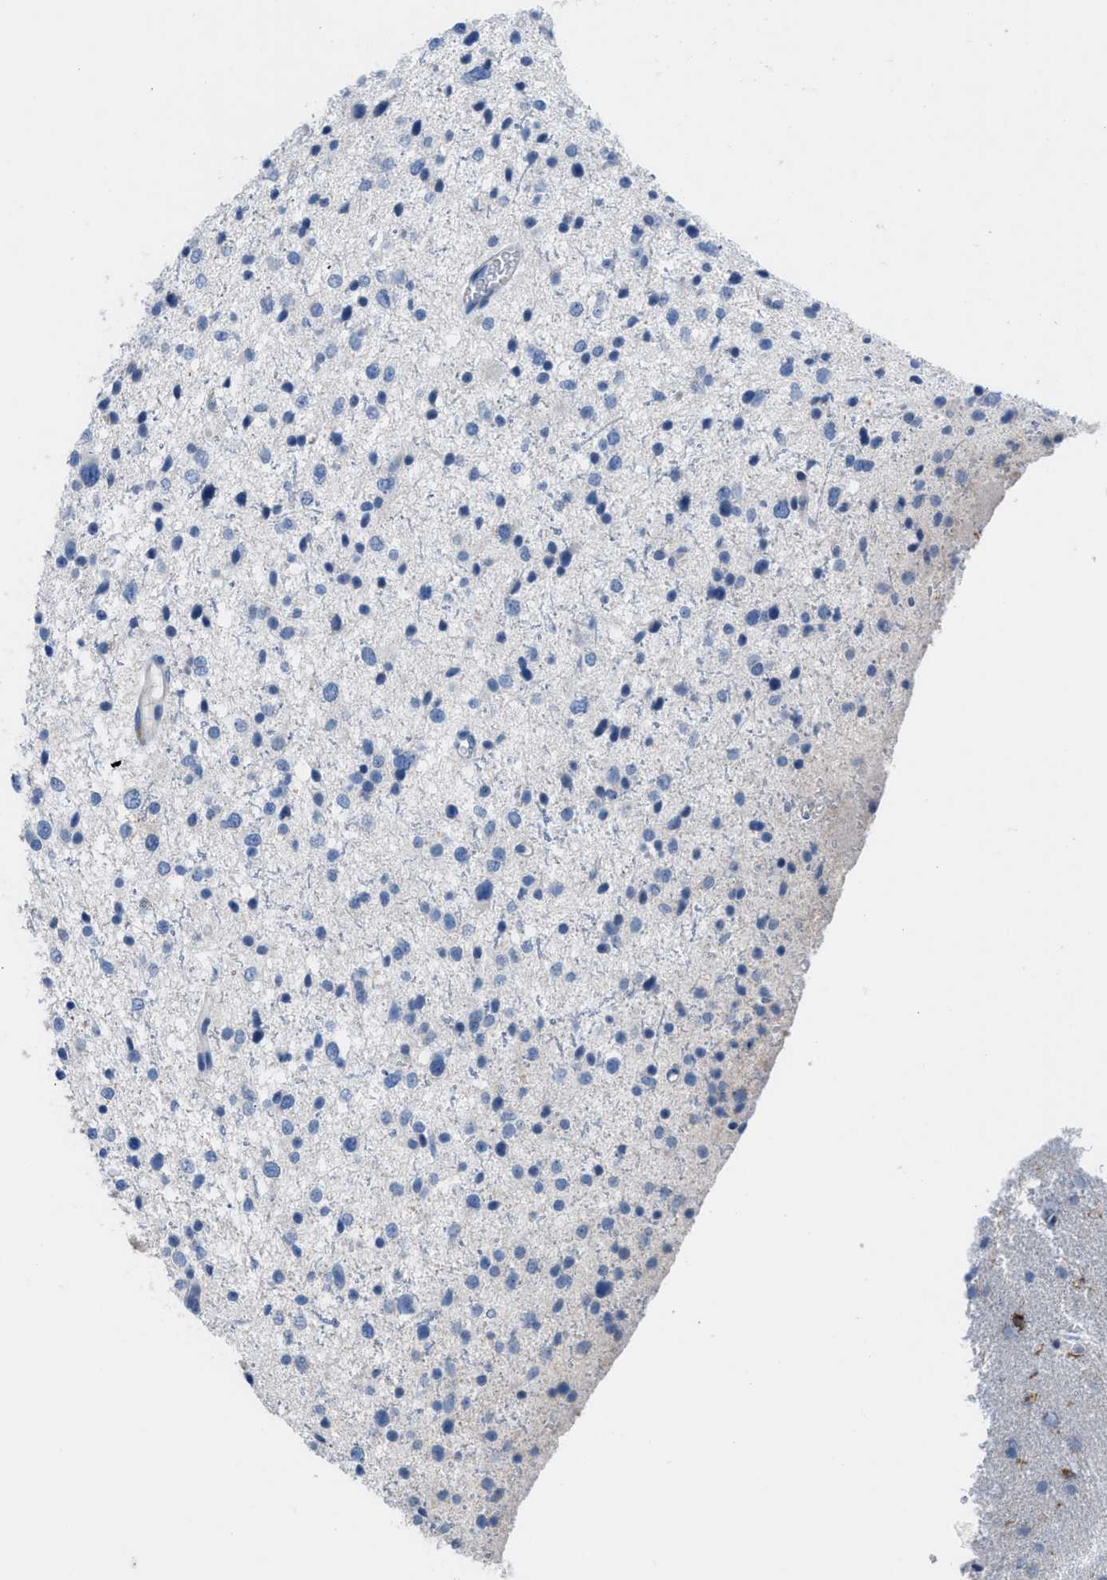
{"staining": {"intensity": "negative", "quantity": "none", "location": "none"}, "tissue": "glioma", "cell_type": "Tumor cells", "image_type": "cancer", "snomed": [{"axis": "morphology", "description": "Glioma, malignant, Low grade"}, {"axis": "topography", "description": "Brain"}], "caption": "Protein analysis of glioma displays no significant expression in tumor cells.", "gene": "HPX", "patient": {"sex": "female", "age": 37}}